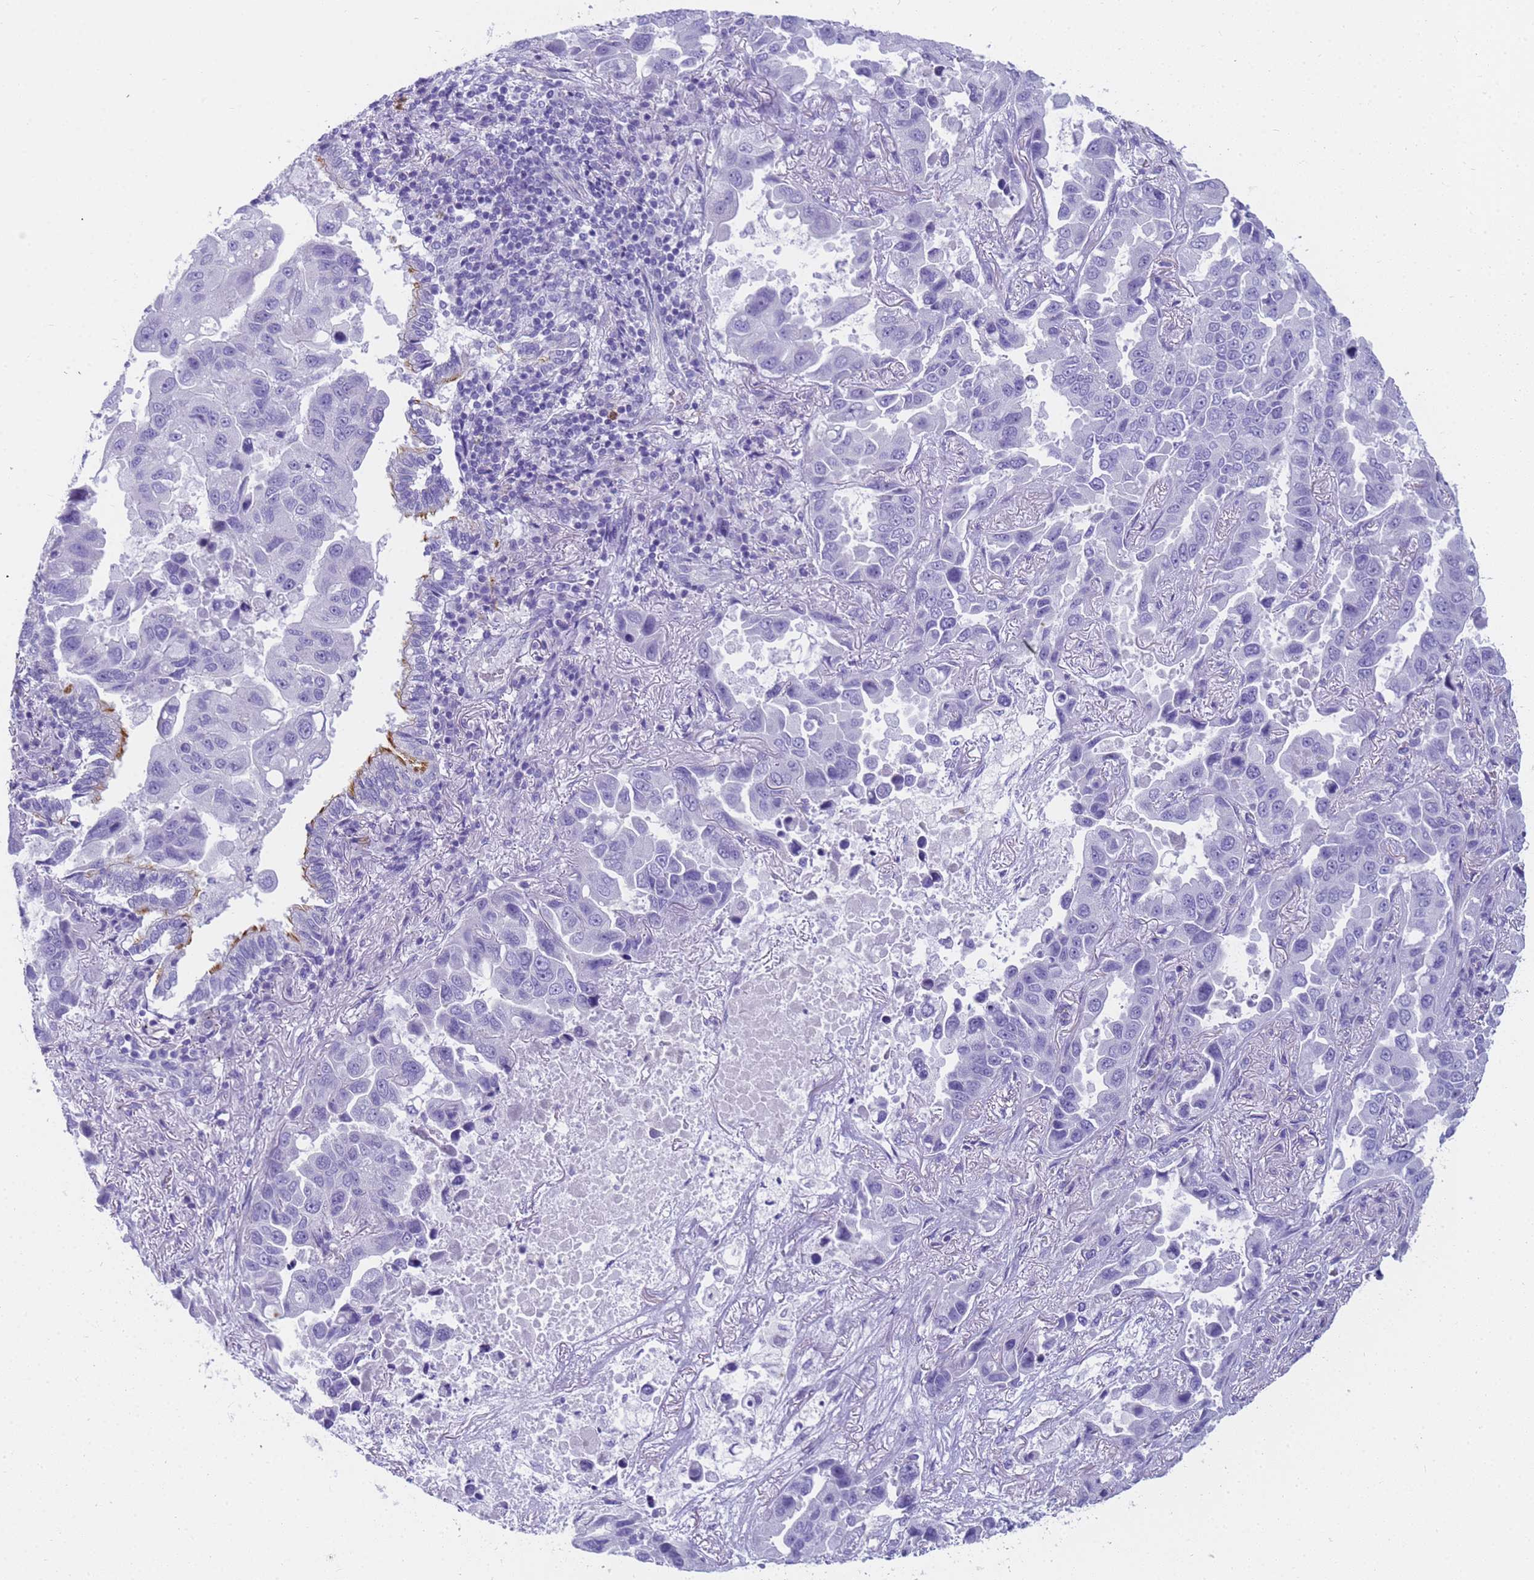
{"staining": {"intensity": "negative", "quantity": "none", "location": "none"}, "tissue": "lung cancer", "cell_type": "Tumor cells", "image_type": "cancer", "snomed": [{"axis": "morphology", "description": "Adenocarcinoma, NOS"}, {"axis": "topography", "description": "Lung"}], "caption": "This is an immunohistochemistry (IHC) image of human lung cancer (adenocarcinoma). There is no expression in tumor cells.", "gene": "RNASE2", "patient": {"sex": "male", "age": 64}}